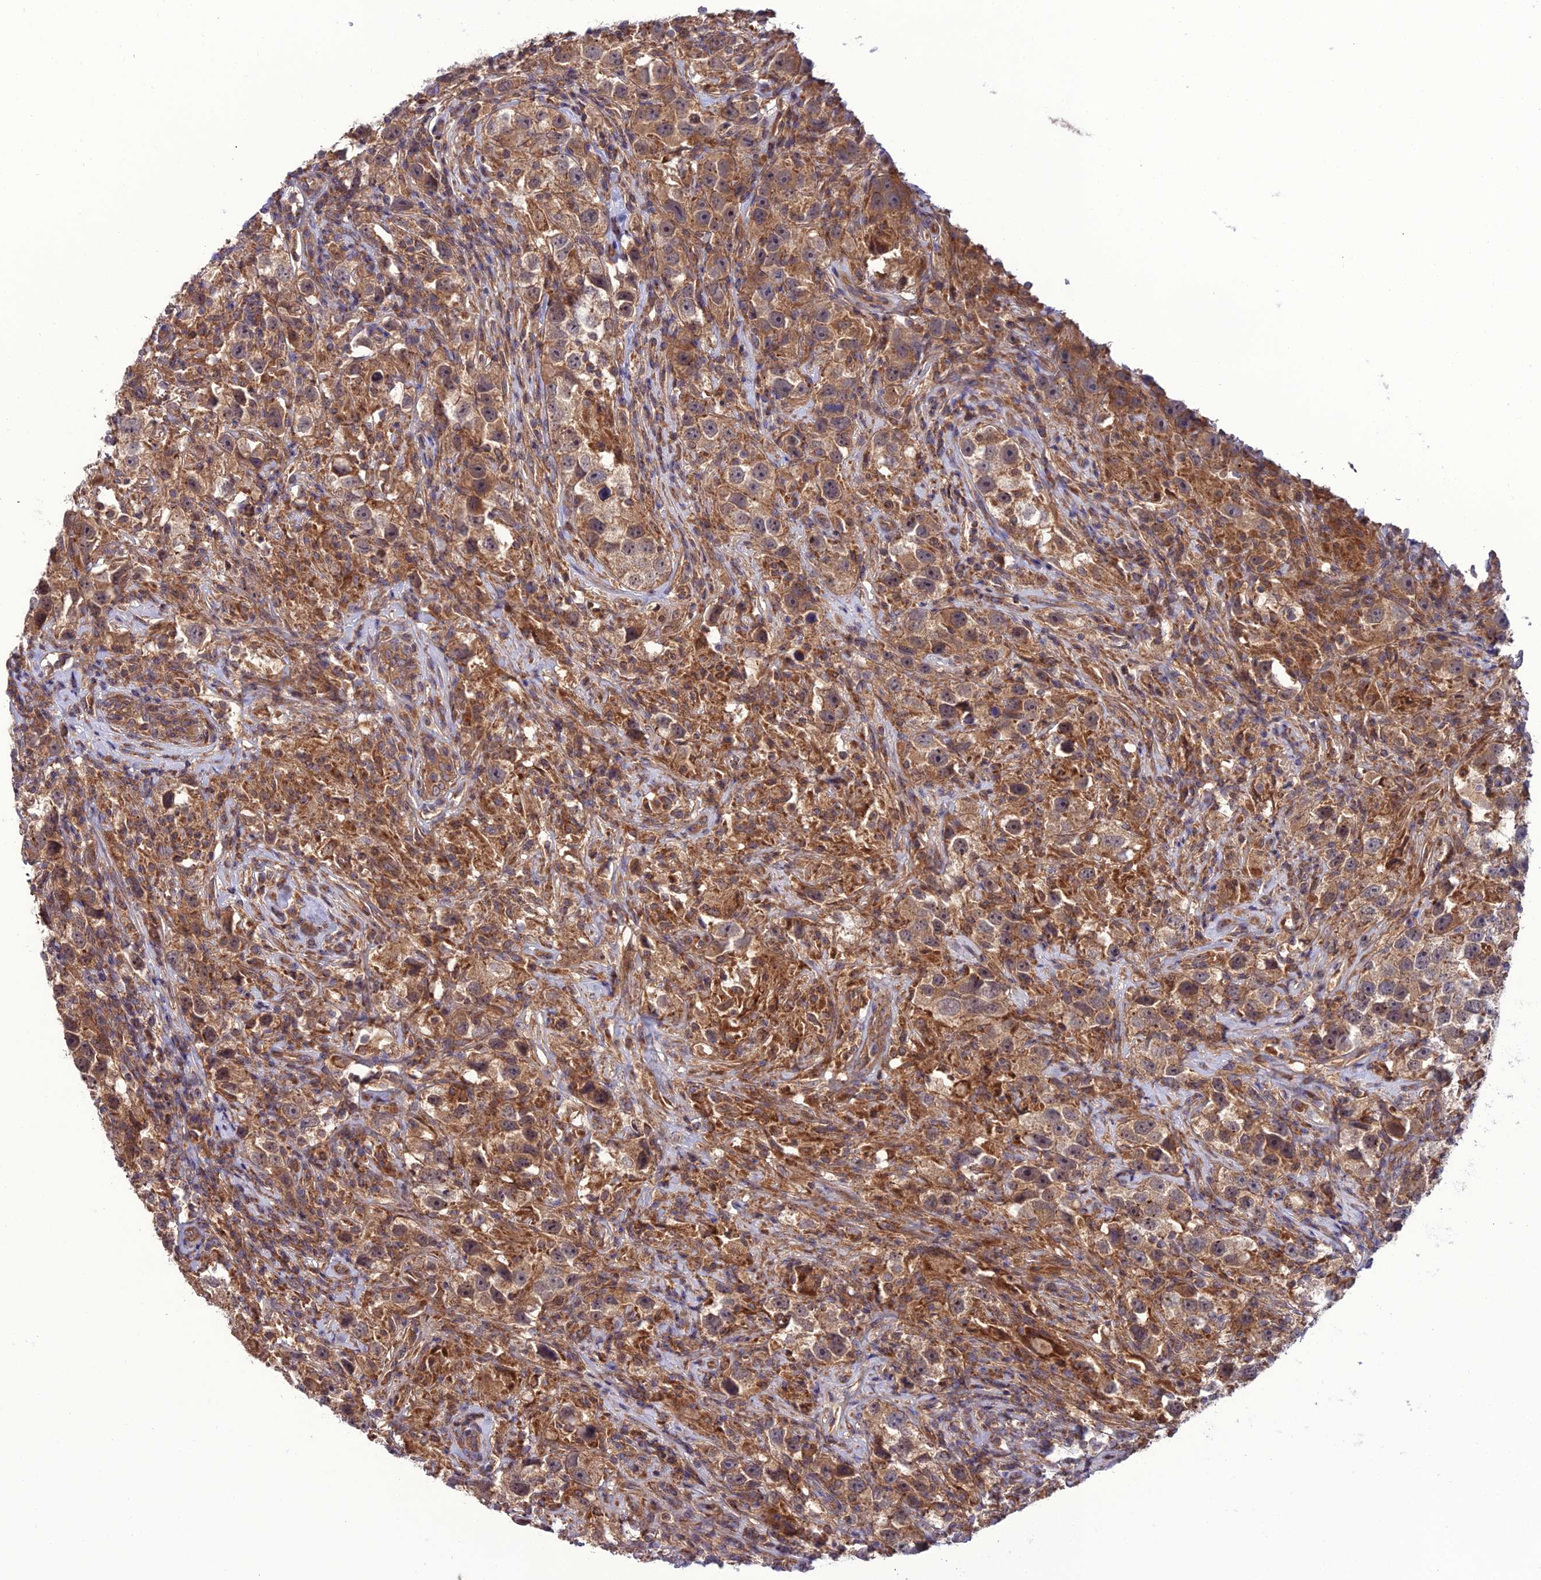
{"staining": {"intensity": "moderate", "quantity": ">75%", "location": "cytoplasmic/membranous"}, "tissue": "testis cancer", "cell_type": "Tumor cells", "image_type": "cancer", "snomed": [{"axis": "morphology", "description": "Seminoma, NOS"}, {"axis": "topography", "description": "Testis"}], "caption": "Immunohistochemistry histopathology image of testis cancer stained for a protein (brown), which displays medium levels of moderate cytoplasmic/membranous positivity in about >75% of tumor cells.", "gene": "PPIL3", "patient": {"sex": "male", "age": 49}}